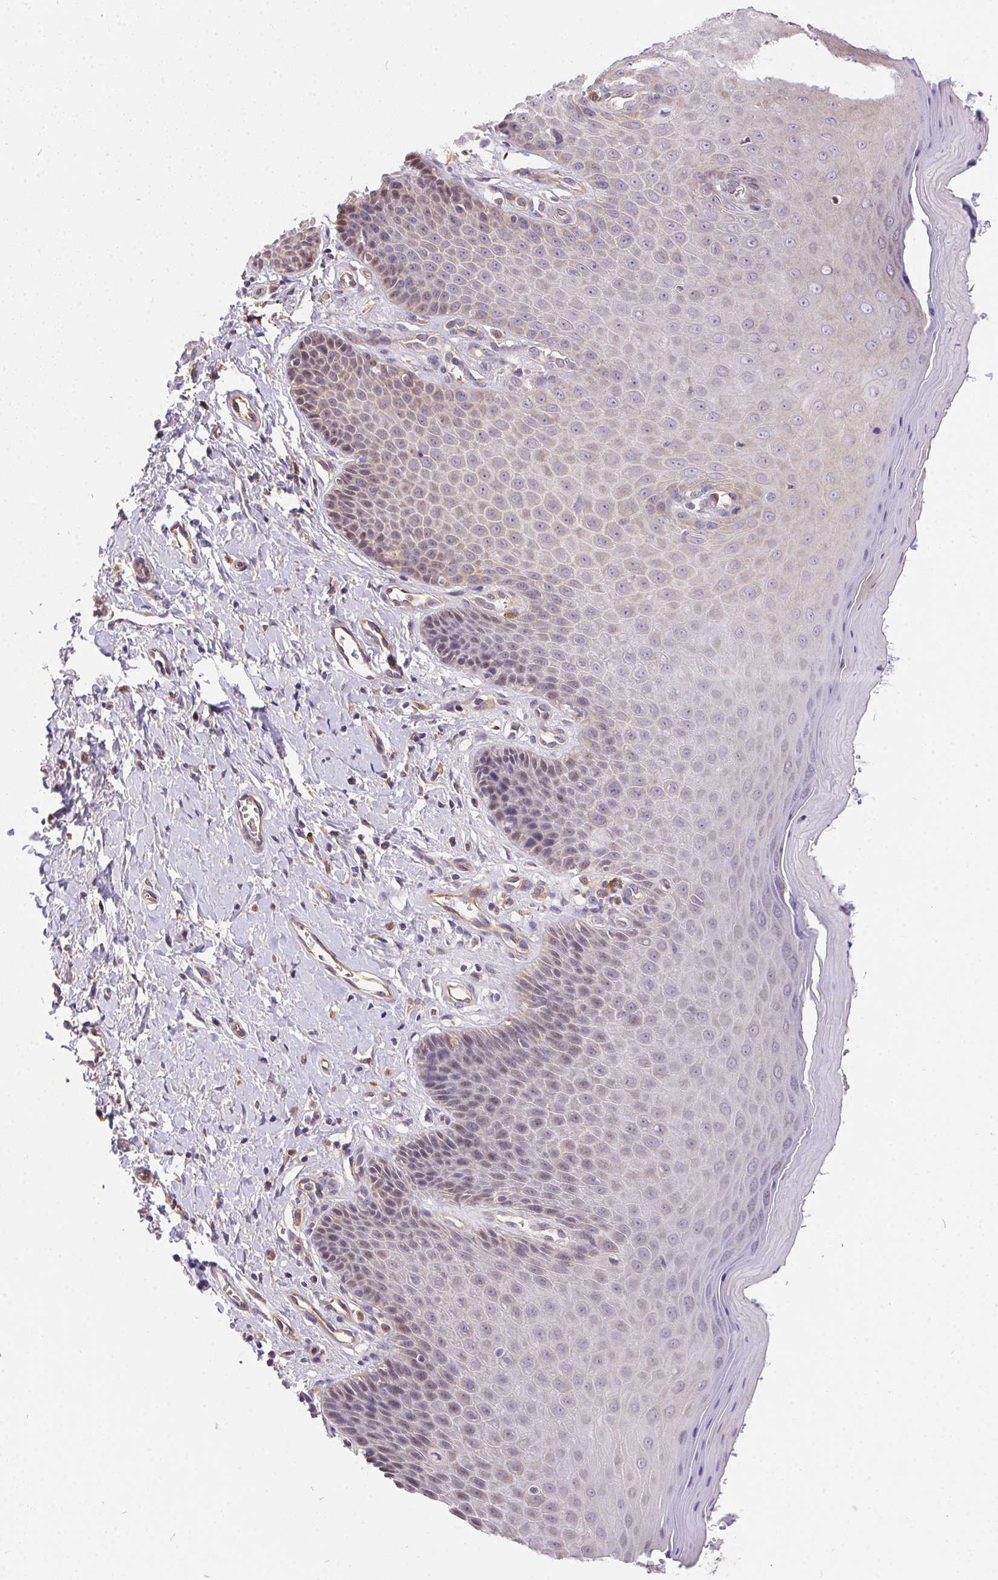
{"staining": {"intensity": "weak", "quantity": "25%-75%", "location": "cytoplasmic/membranous,nuclear"}, "tissue": "vagina", "cell_type": "Squamous epithelial cells", "image_type": "normal", "snomed": [{"axis": "morphology", "description": "Normal tissue, NOS"}, {"axis": "topography", "description": "Vagina"}], "caption": "About 25%-75% of squamous epithelial cells in normal vagina reveal weak cytoplasmic/membranous,nuclear protein staining as visualized by brown immunohistochemical staining.", "gene": "NUDT16", "patient": {"sex": "female", "age": 83}}